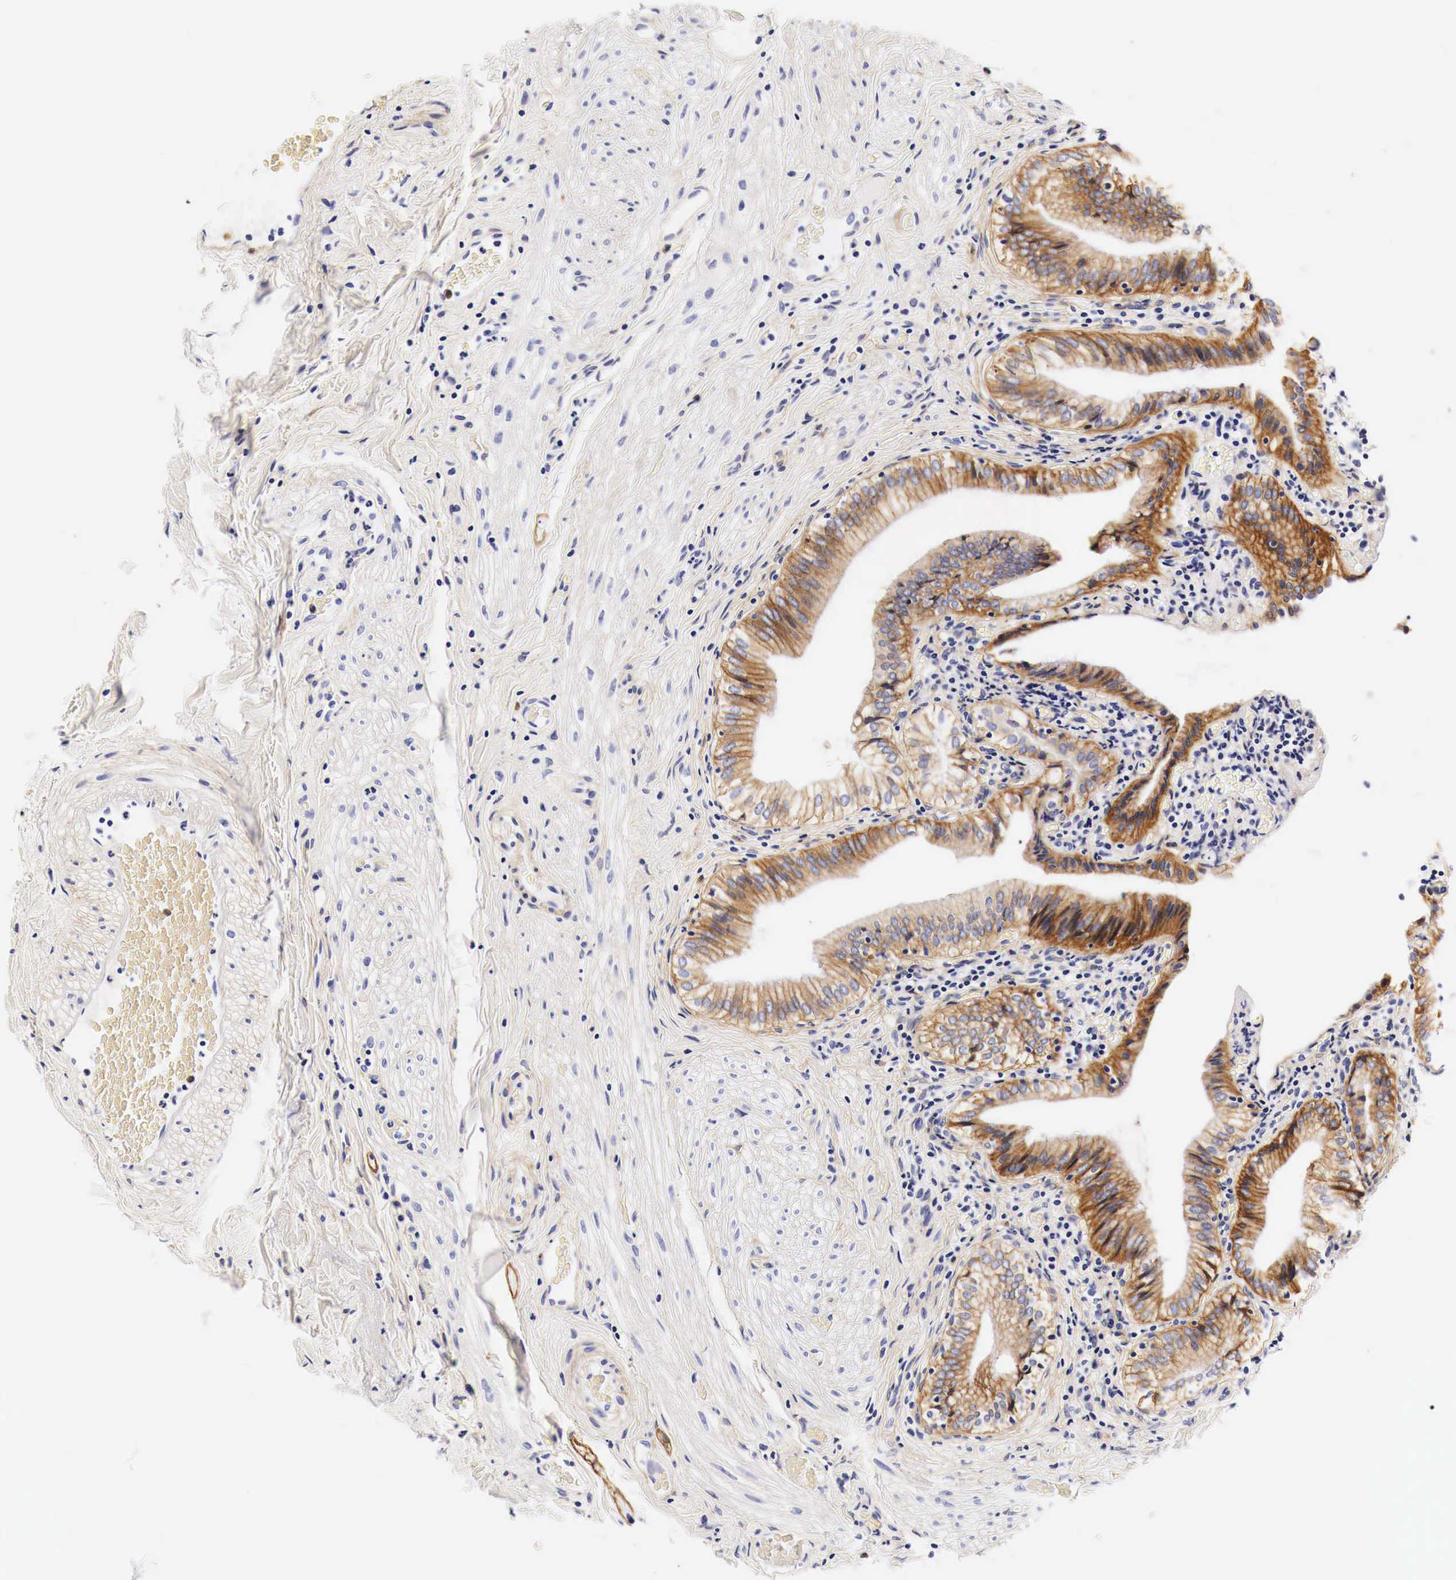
{"staining": {"intensity": "strong", "quantity": ">75%", "location": "cytoplasmic/membranous"}, "tissue": "gallbladder", "cell_type": "Glandular cells", "image_type": "normal", "snomed": [{"axis": "morphology", "description": "Normal tissue, NOS"}, {"axis": "topography", "description": "Gallbladder"}], "caption": "Unremarkable gallbladder demonstrates strong cytoplasmic/membranous positivity in about >75% of glandular cells, visualized by immunohistochemistry. The staining was performed using DAB to visualize the protein expression in brown, while the nuclei were stained in blue with hematoxylin (Magnification: 20x).", "gene": "EGFR", "patient": {"sex": "female", "age": 76}}